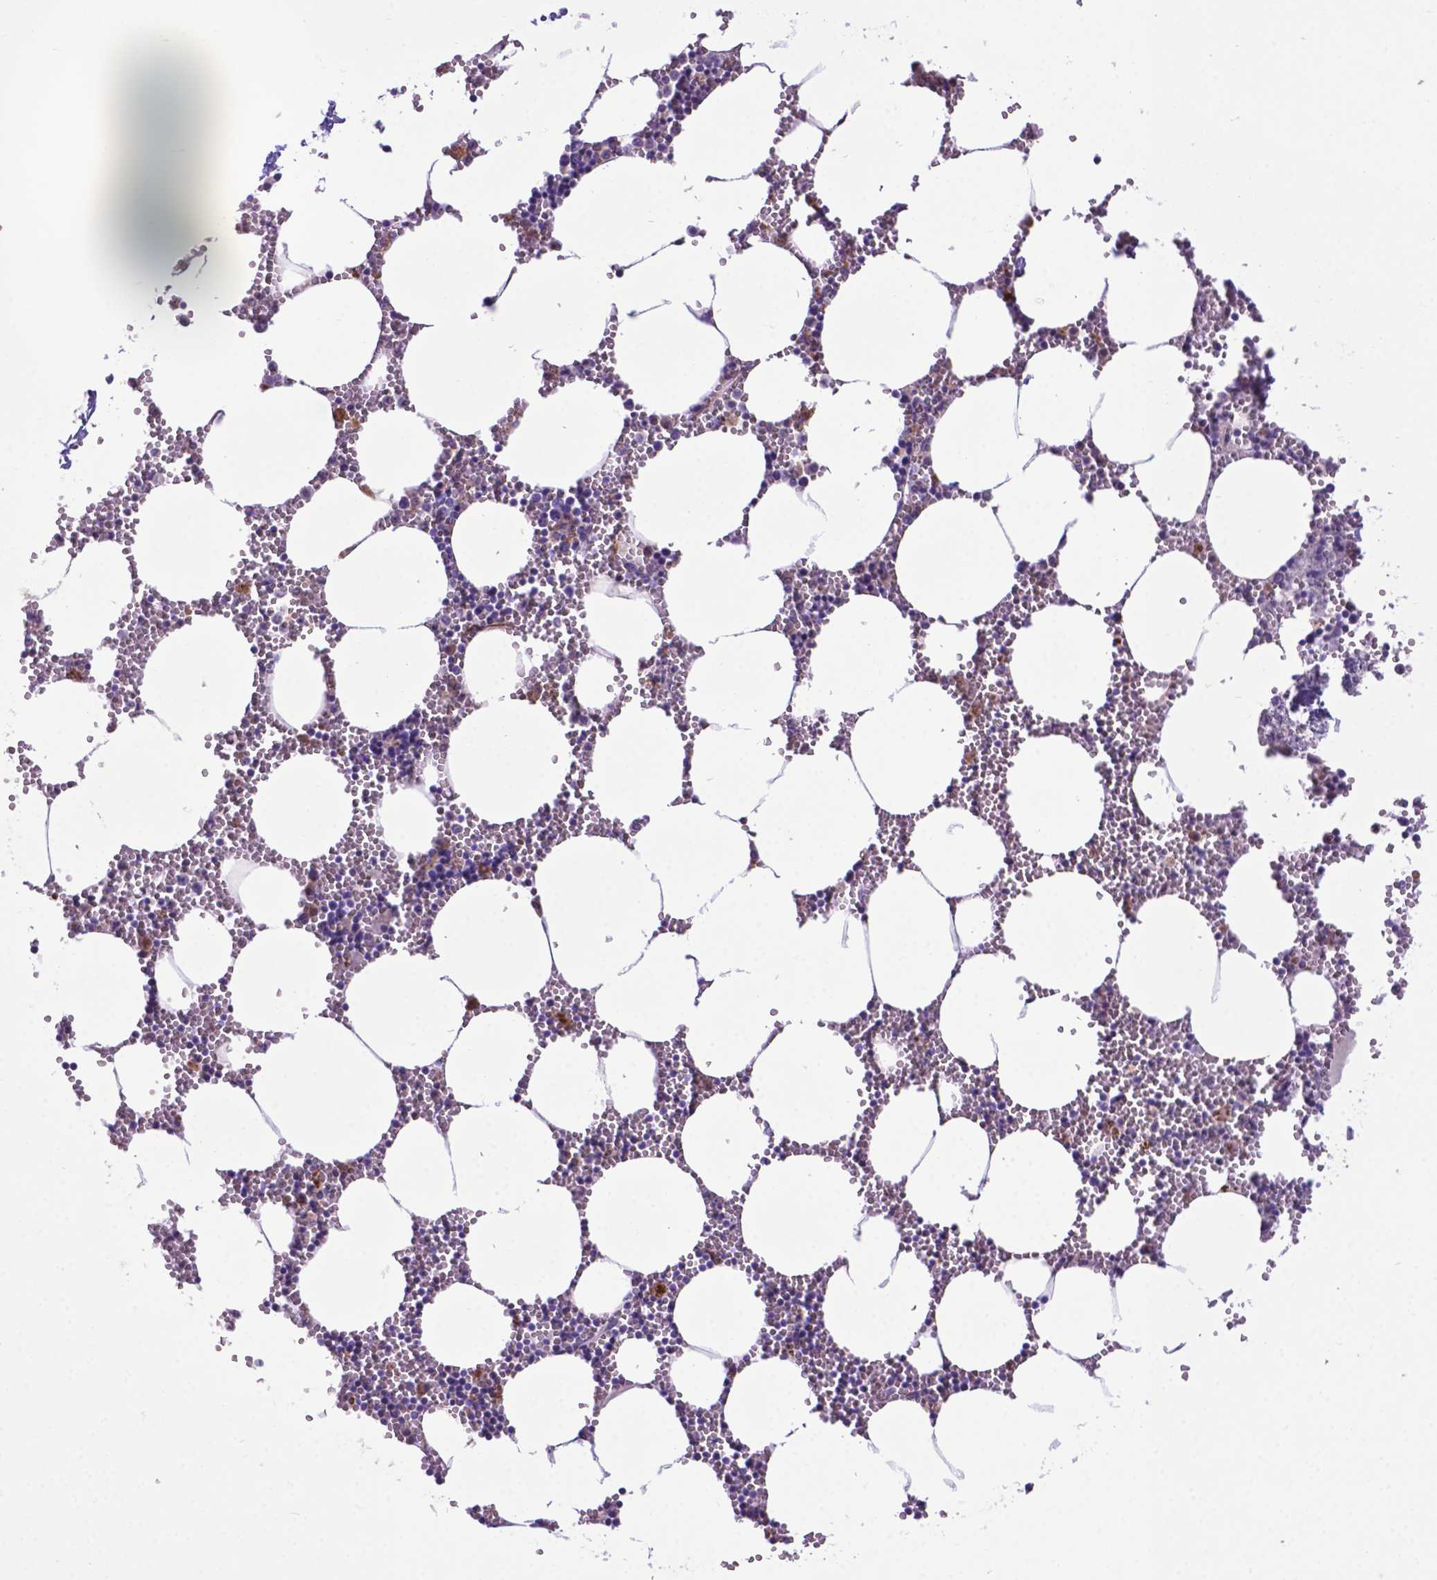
{"staining": {"intensity": "weak", "quantity": "25%-75%", "location": "cytoplasmic/membranous"}, "tissue": "bone marrow", "cell_type": "Hematopoietic cells", "image_type": "normal", "snomed": [{"axis": "morphology", "description": "Normal tissue, NOS"}, {"axis": "topography", "description": "Bone marrow"}], "caption": "The histopathology image reveals staining of unremarkable bone marrow, revealing weak cytoplasmic/membranous protein expression (brown color) within hematopoietic cells. (DAB IHC, brown staining for protein, blue staining for nuclei).", "gene": "LZTR1", "patient": {"sex": "male", "age": 54}}